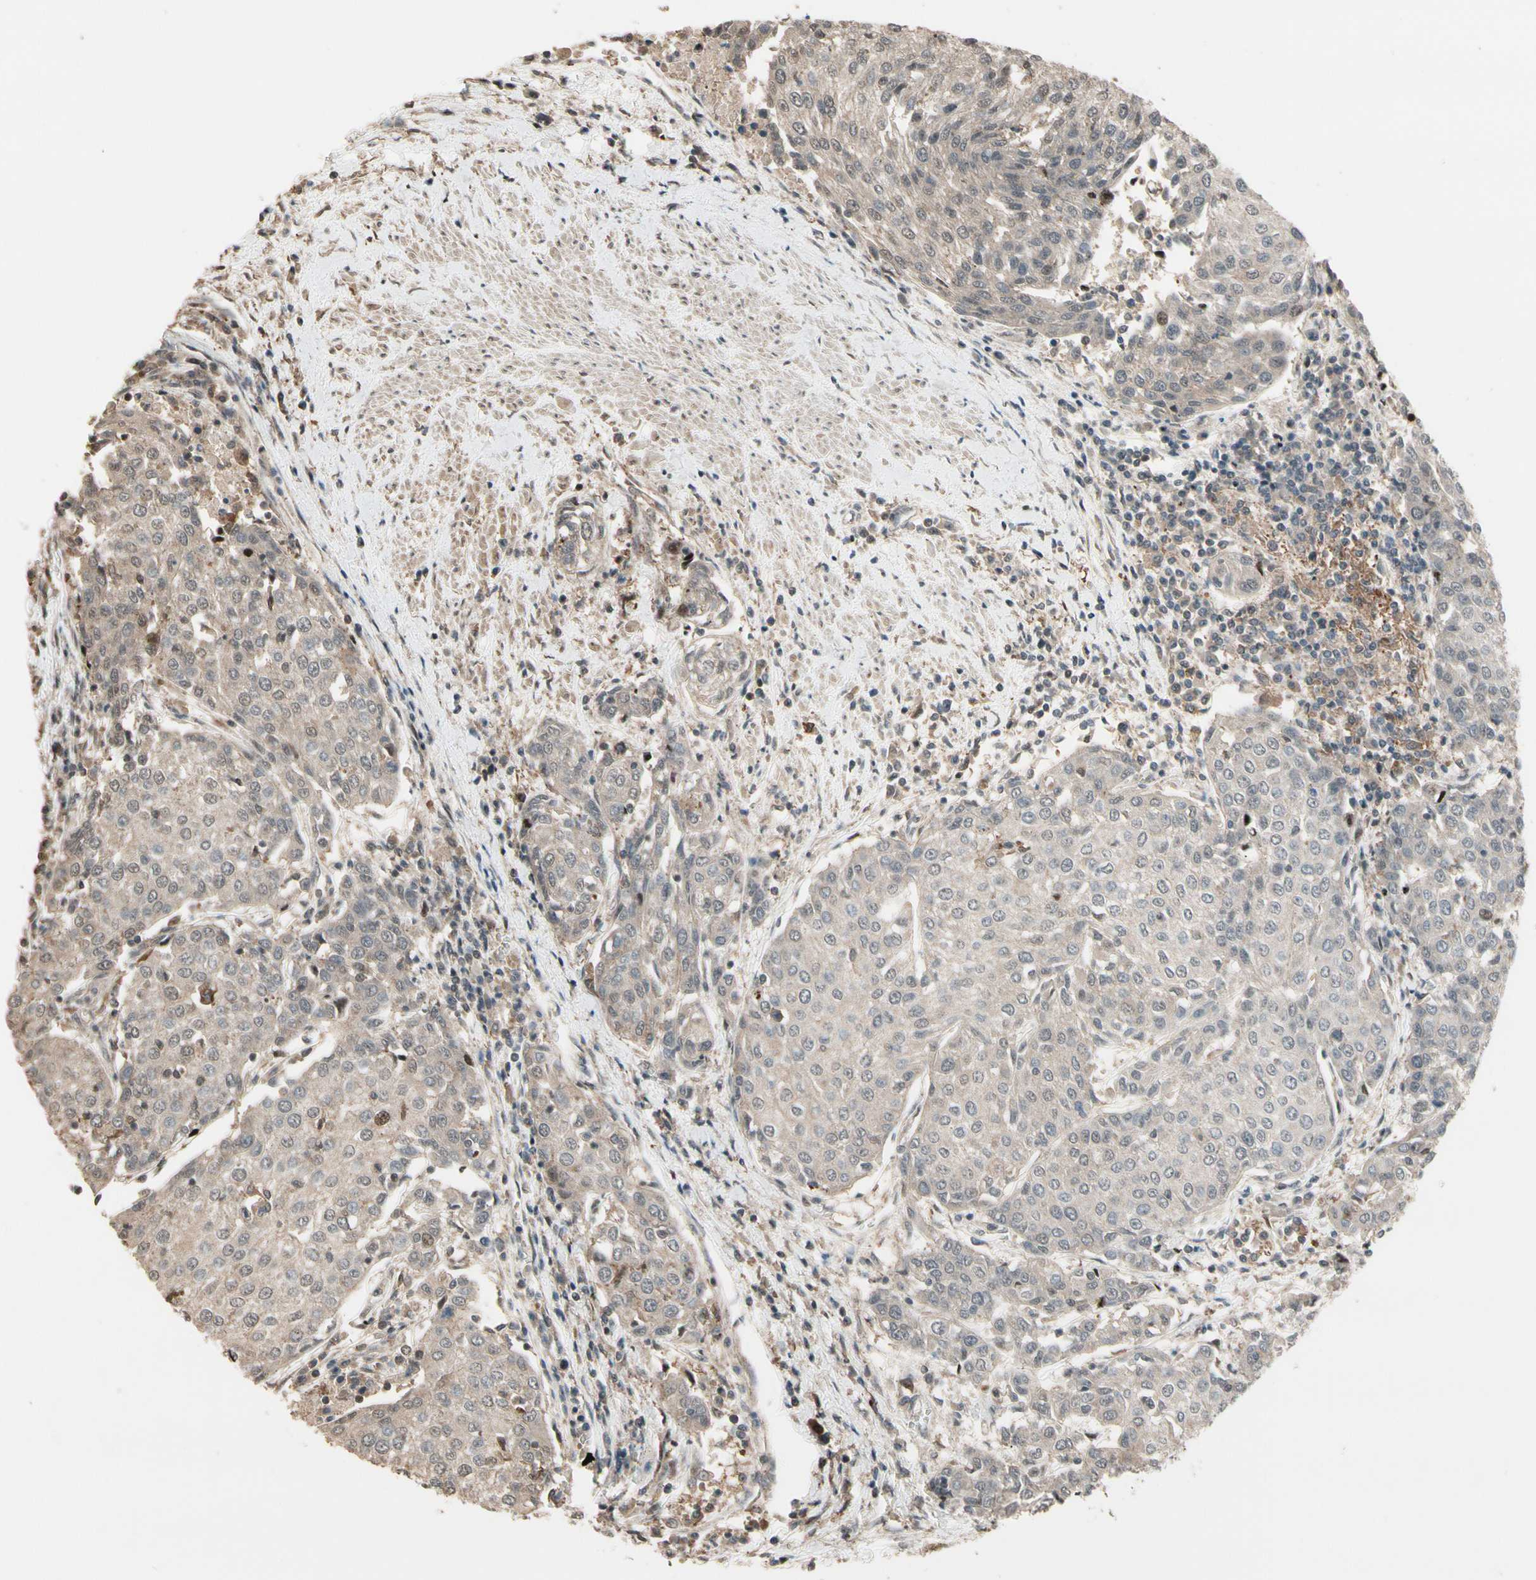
{"staining": {"intensity": "negative", "quantity": "none", "location": "none"}, "tissue": "urothelial cancer", "cell_type": "Tumor cells", "image_type": "cancer", "snomed": [{"axis": "morphology", "description": "Urothelial carcinoma, High grade"}, {"axis": "topography", "description": "Urinary bladder"}], "caption": "Immunohistochemistry micrograph of urothelial cancer stained for a protein (brown), which demonstrates no expression in tumor cells.", "gene": "CSF1R", "patient": {"sex": "female", "age": 85}}